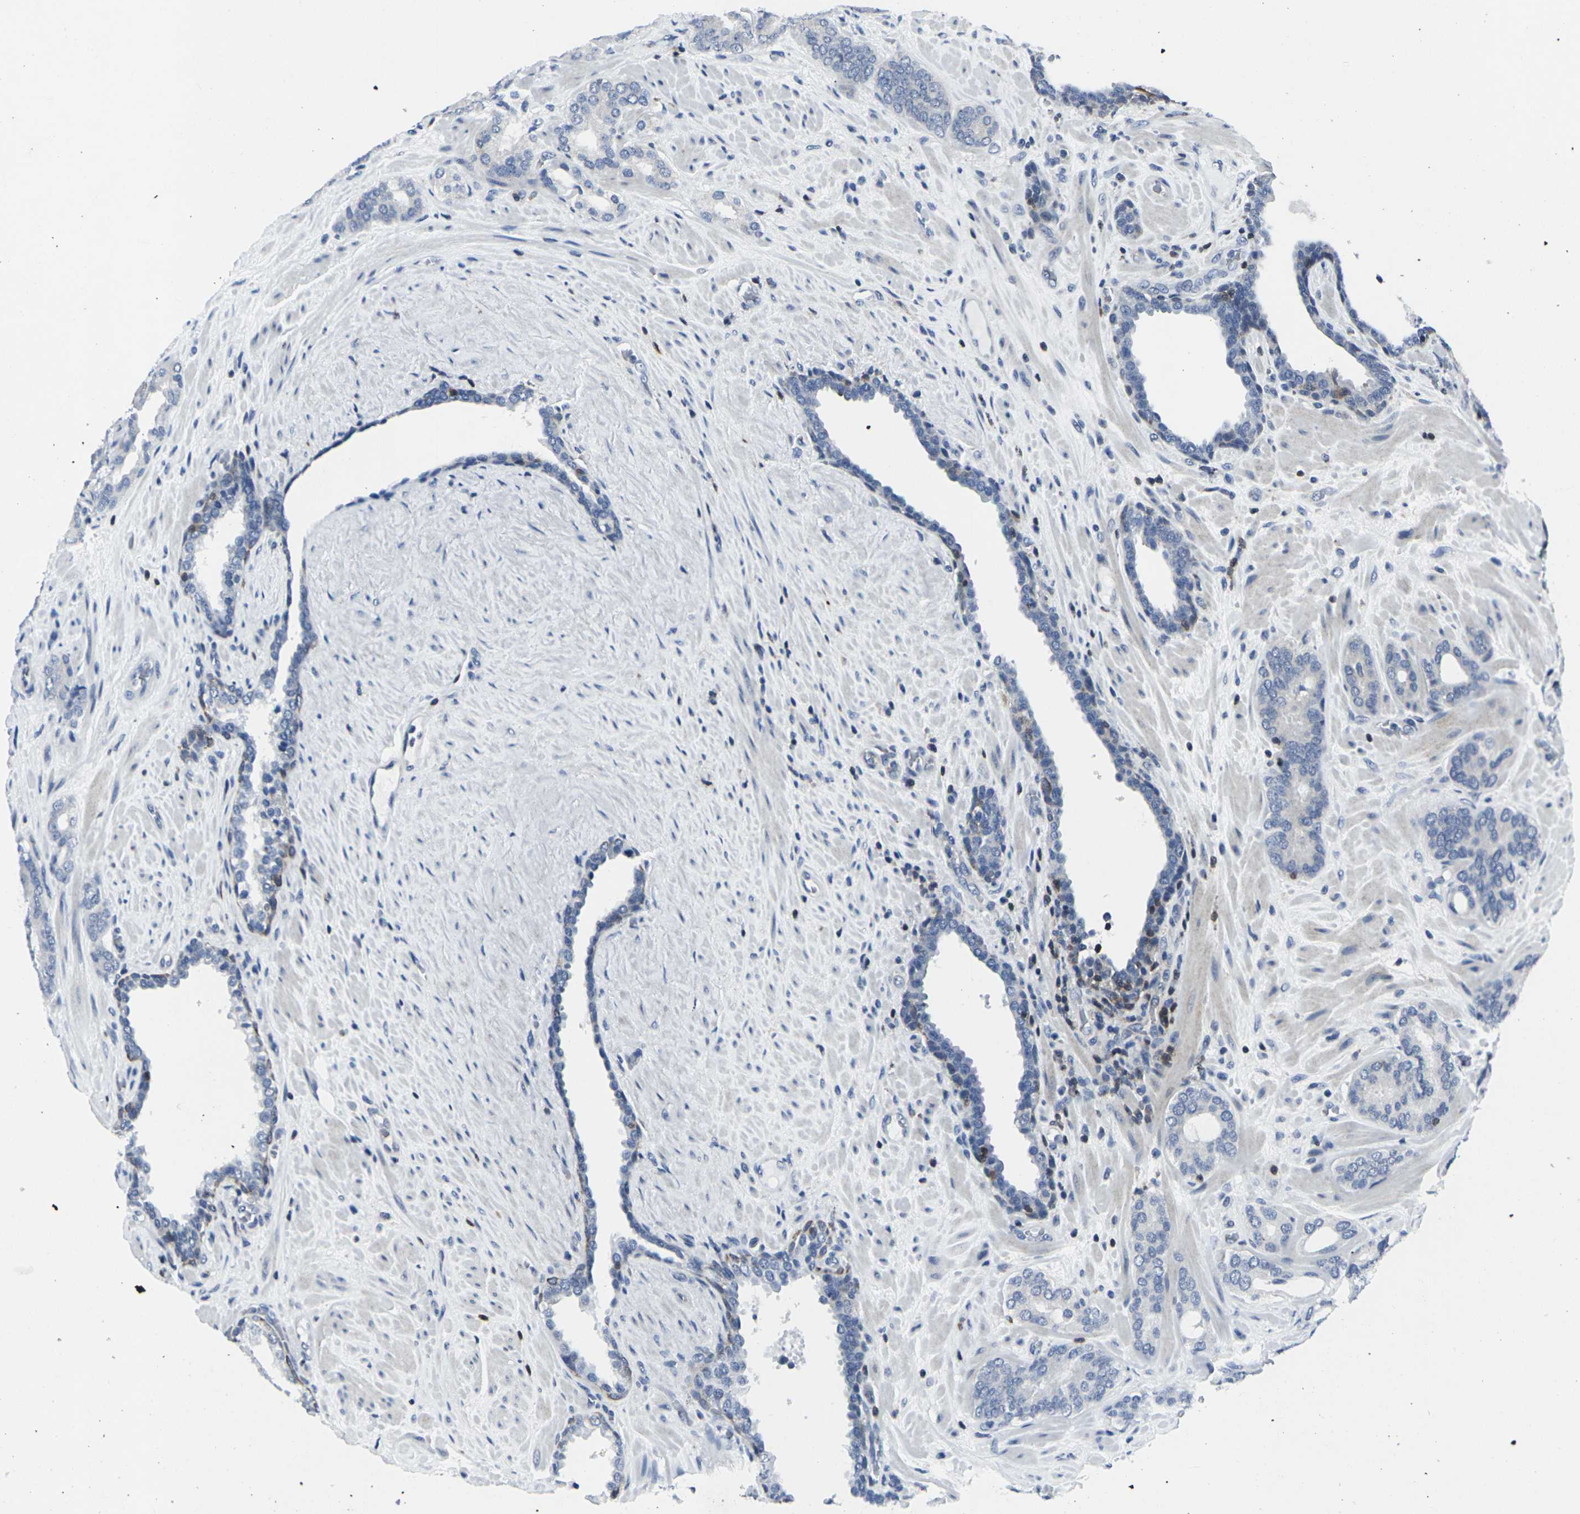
{"staining": {"intensity": "negative", "quantity": "none", "location": "none"}, "tissue": "prostate cancer", "cell_type": "Tumor cells", "image_type": "cancer", "snomed": [{"axis": "morphology", "description": "Adenocarcinoma, Low grade"}, {"axis": "topography", "description": "Prostate"}], "caption": "Tumor cells show no significant protein positivity in prostate cancer.", "gene": "STAT4", "patient": {"sex": "male", "age": 63}}